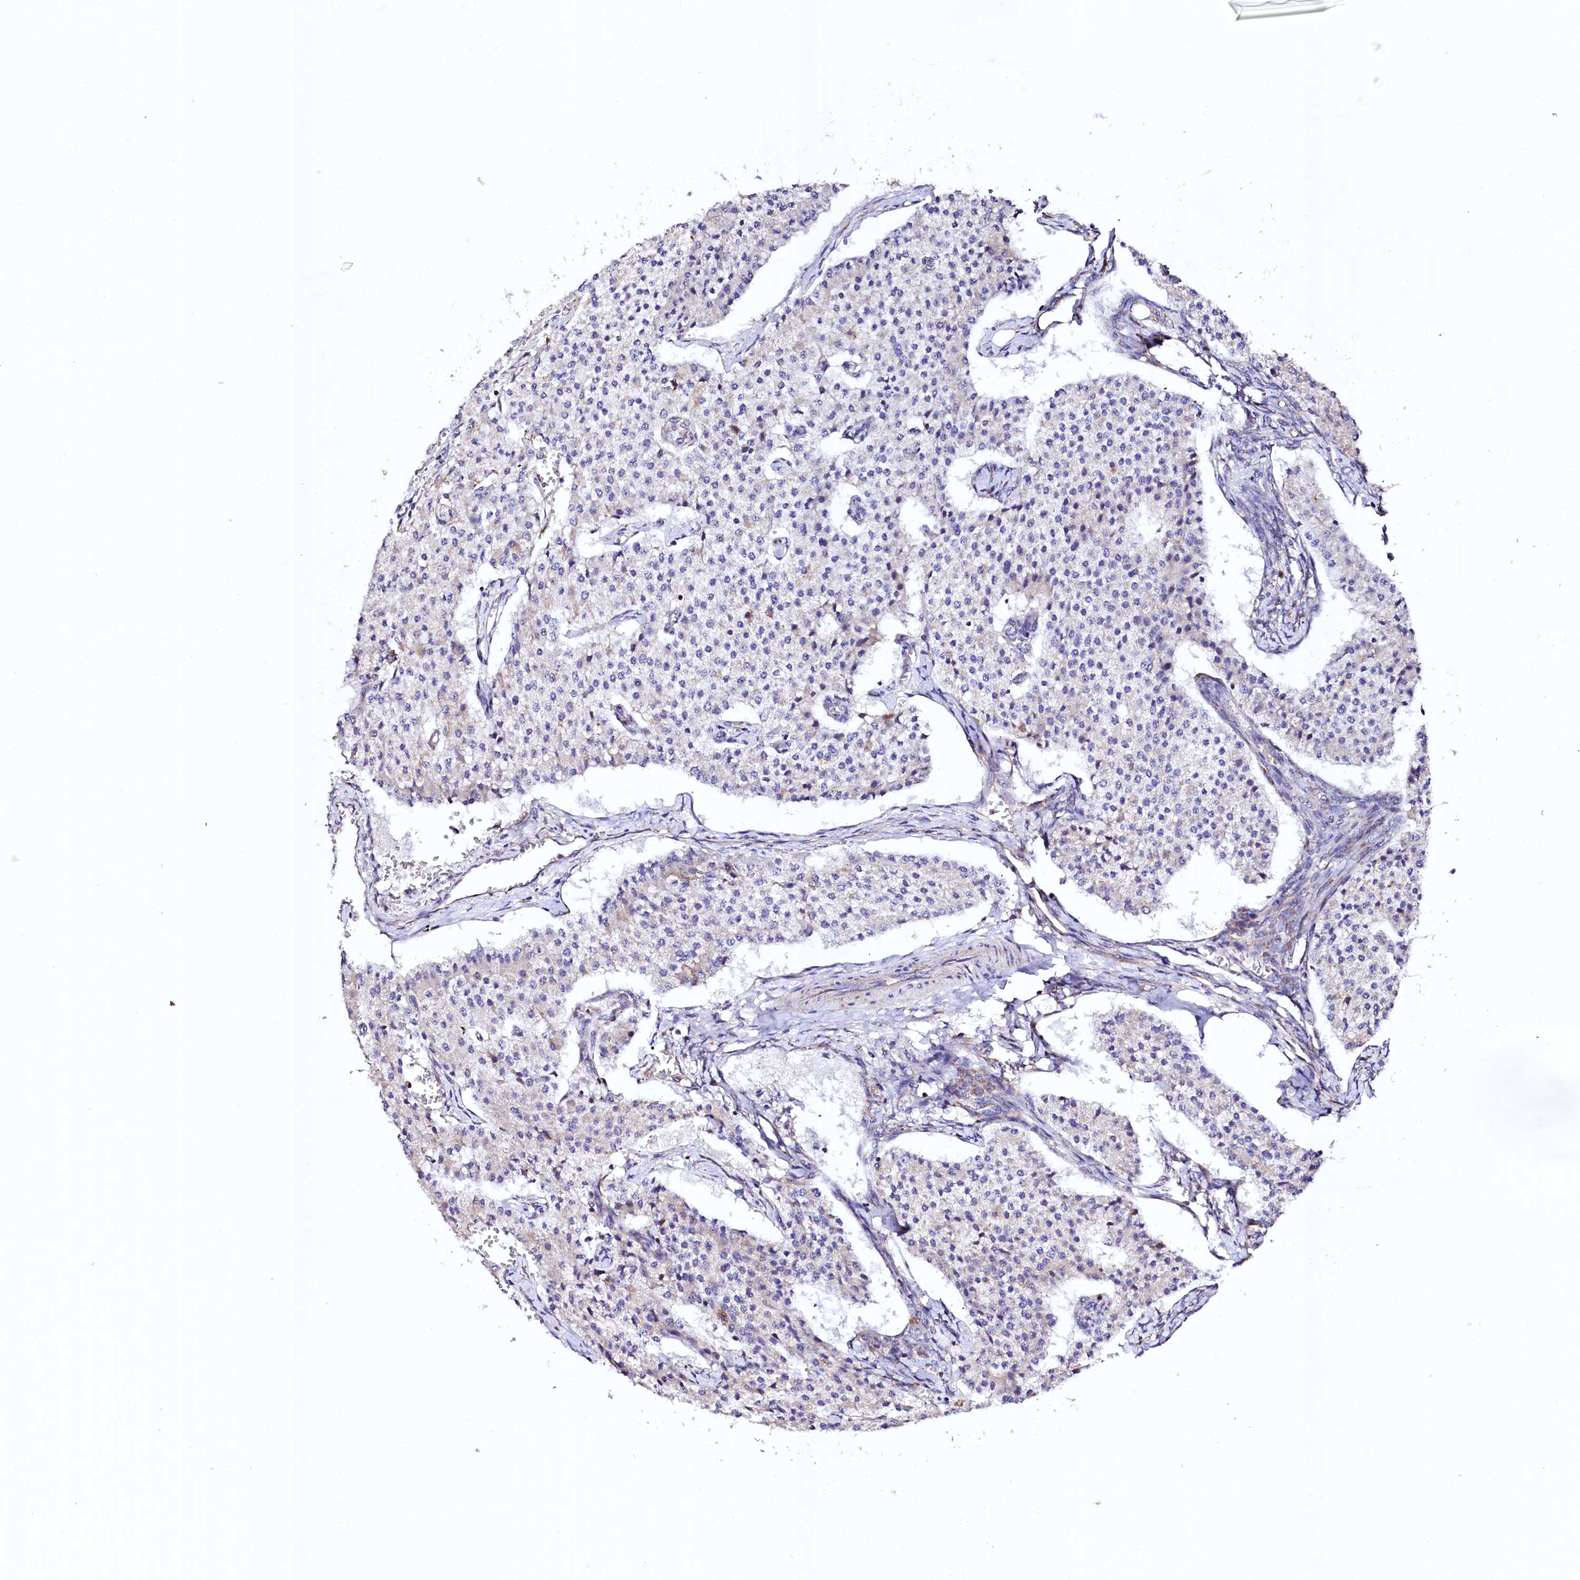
{"staining": {"intensity": "negative", "quantity": "none", "location": "none"}, "tissue": "carcinoid", "cell_type": "Tumor cells", "image_type": "cancer", "snomed": [{"axis": "morphology", "description": "Carcinoid, malignant, NOS"}, {"axis": "topography", "description": "Colon"}], "caption": "DAB immunohistochemical staining of human malignant carcinoid demonstrates no significant staining in tumor cells.", "gene": "UBE3C", "patient": {"sex": "female", "age": 52}}